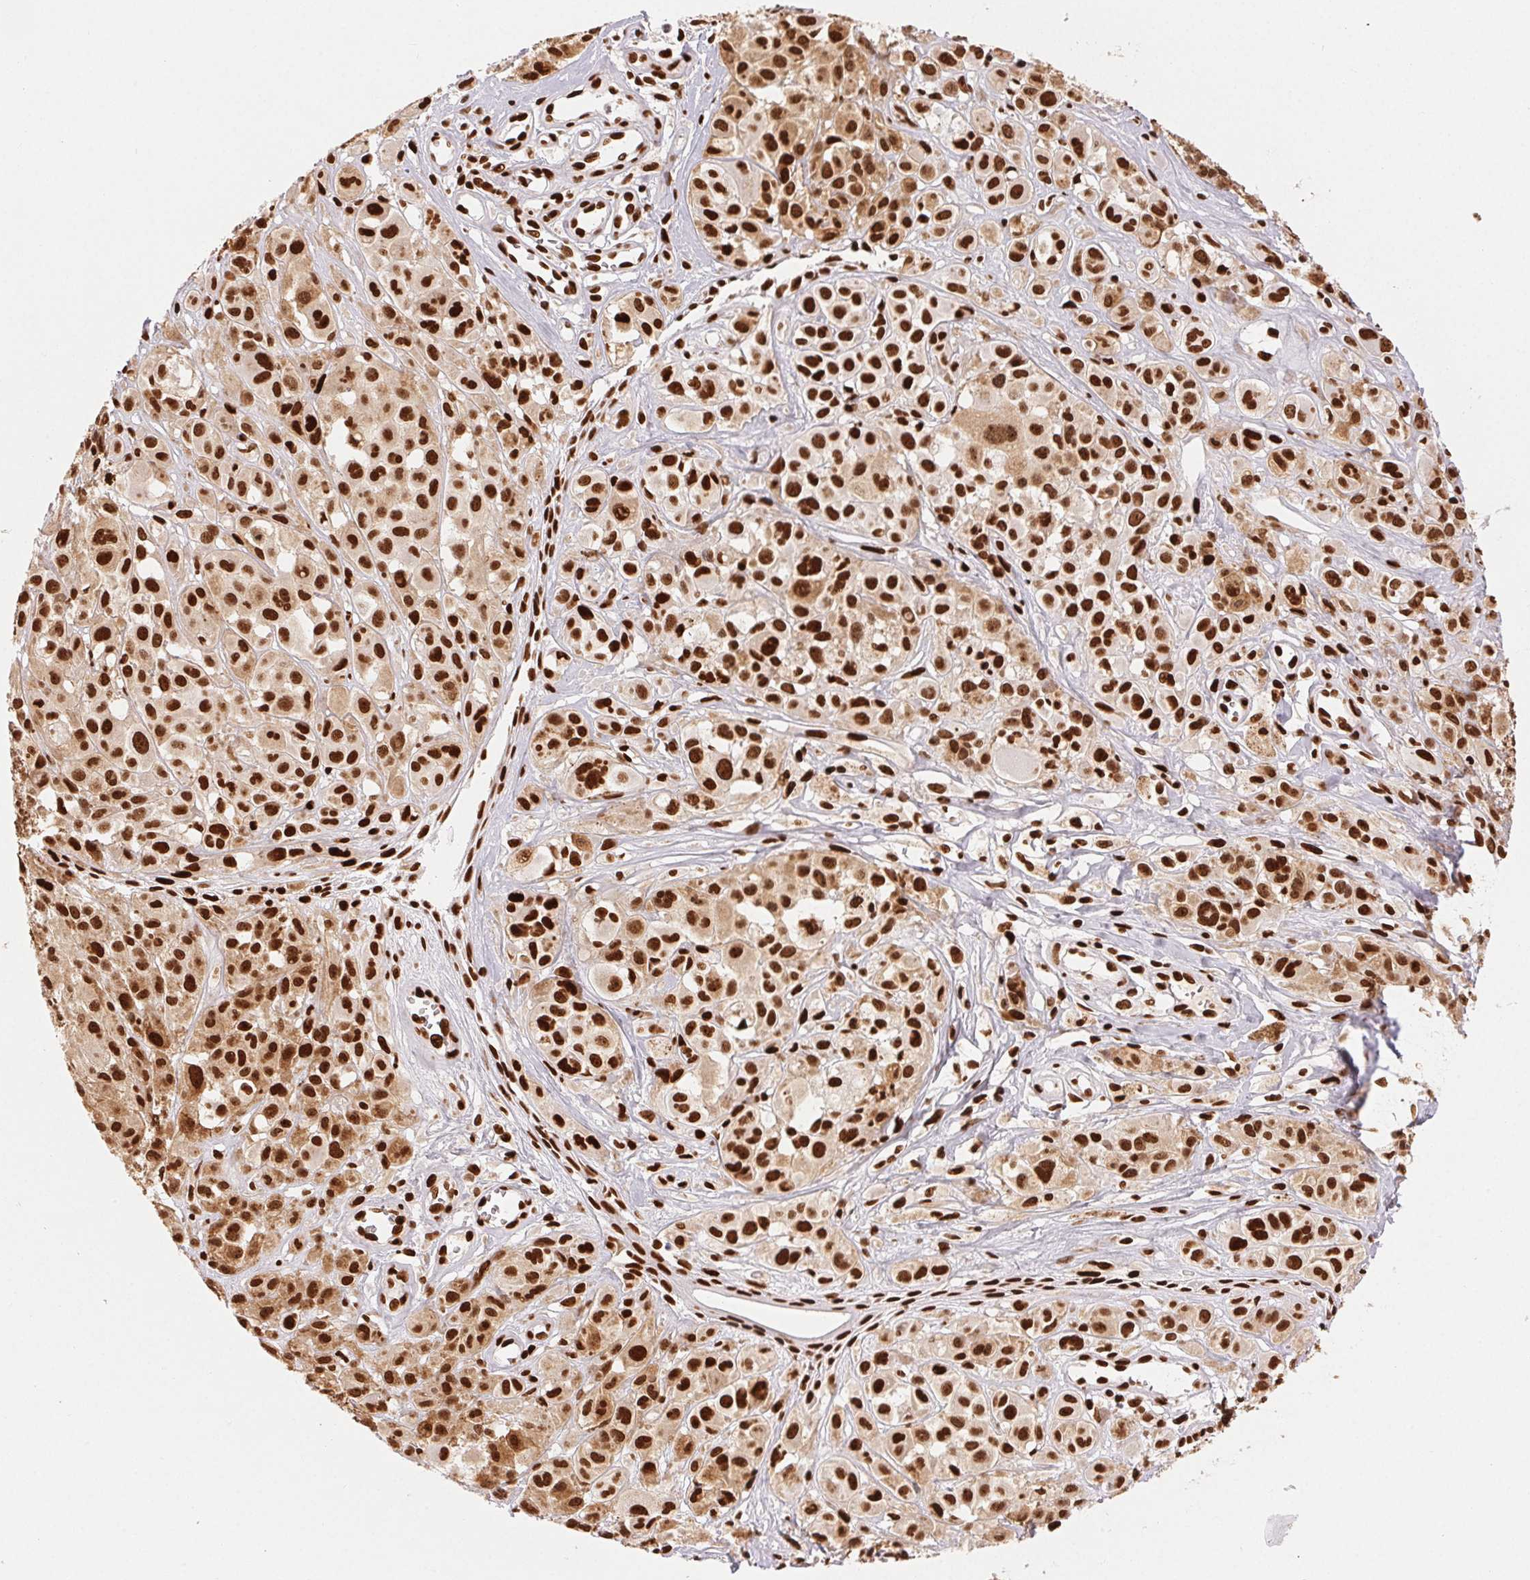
{"staining": {"intensity": "strong", "quantity": ">75%", "location": "nuclear"}, "tissue": "melanoma", "cell_type": "Tumor cells", "image_type": "cancer", "snomed": [{"axis": "morphology", "description": "Malignant melanoma, NOS"}, {"axis": "topography", "description": "Skin"}], "caption": "Immunohistochemical staining of human malignant melanoma demonstrates high levels of strong nuclear expression in approximately >75% of tumor cells. The protein is stained brown, and the nuclei are stained in blue (DAB (3,3'-diaminobenzidine) IHC with brightfield microscopy, high magnification).", "gene": "ZNF80", "patient": {"sex": "male", "age": 77}}